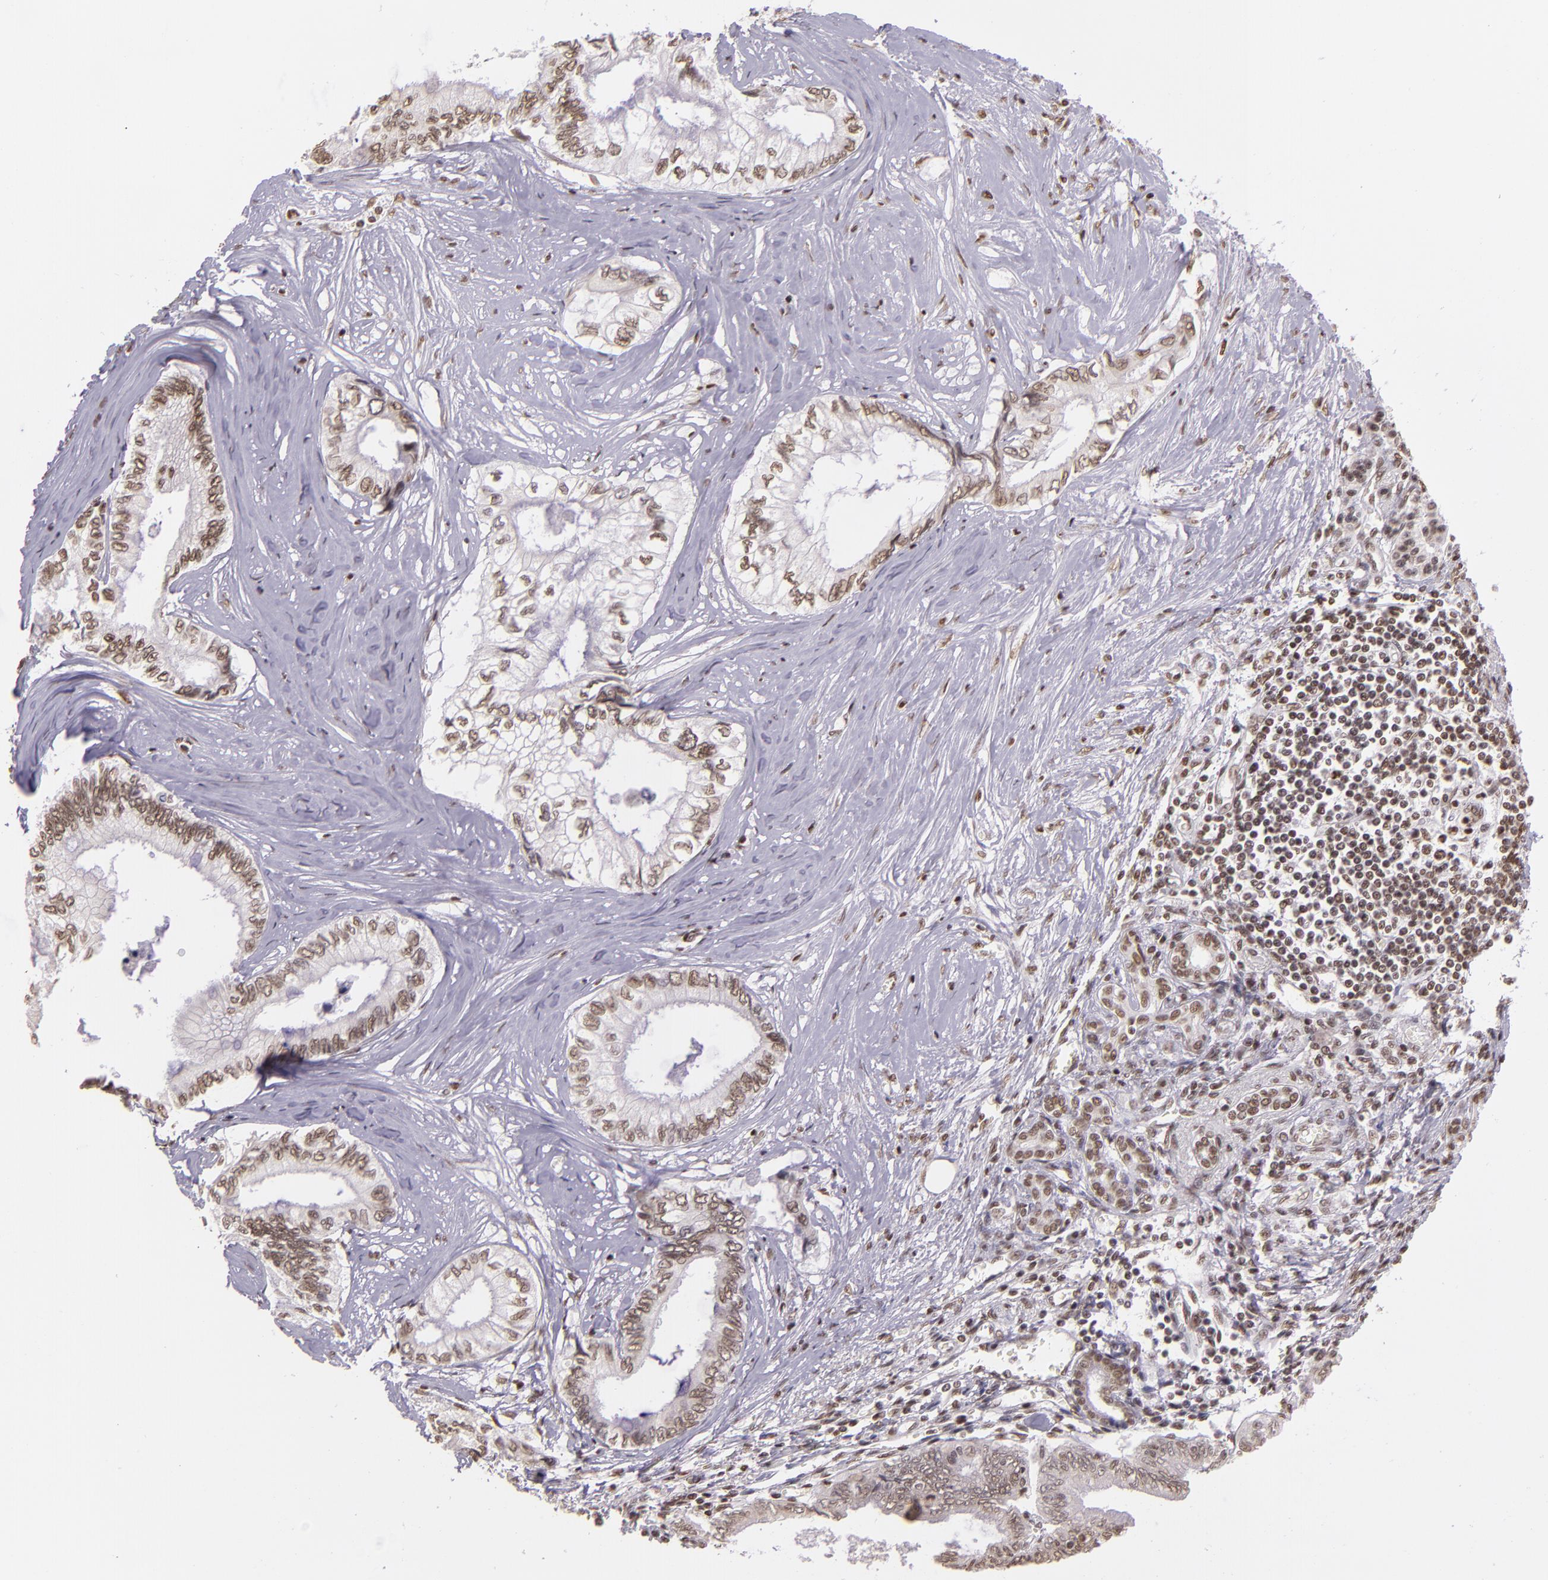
{"staining": {"intensity": "weak", "quantity": "25%-75%", "location": "nuclear"}, "tissue": "pancreatic cancer", "cell_type": "Tumor cells", "image_type": "cancer", "snomed": [{"axis": "morphology", "description": "Adenocarcinoma, NOS"}, {"axis": "topography", "description": "Pancreas"}], "caption": "This image demonstrates immunohistochemistry staining of pancreatic adenocarcinoma, with low weak nuclear positivity in approximately 25%-75% of tumor cells.", "gene": "USF1", "patient": {"sex": "female", "age": 66}}